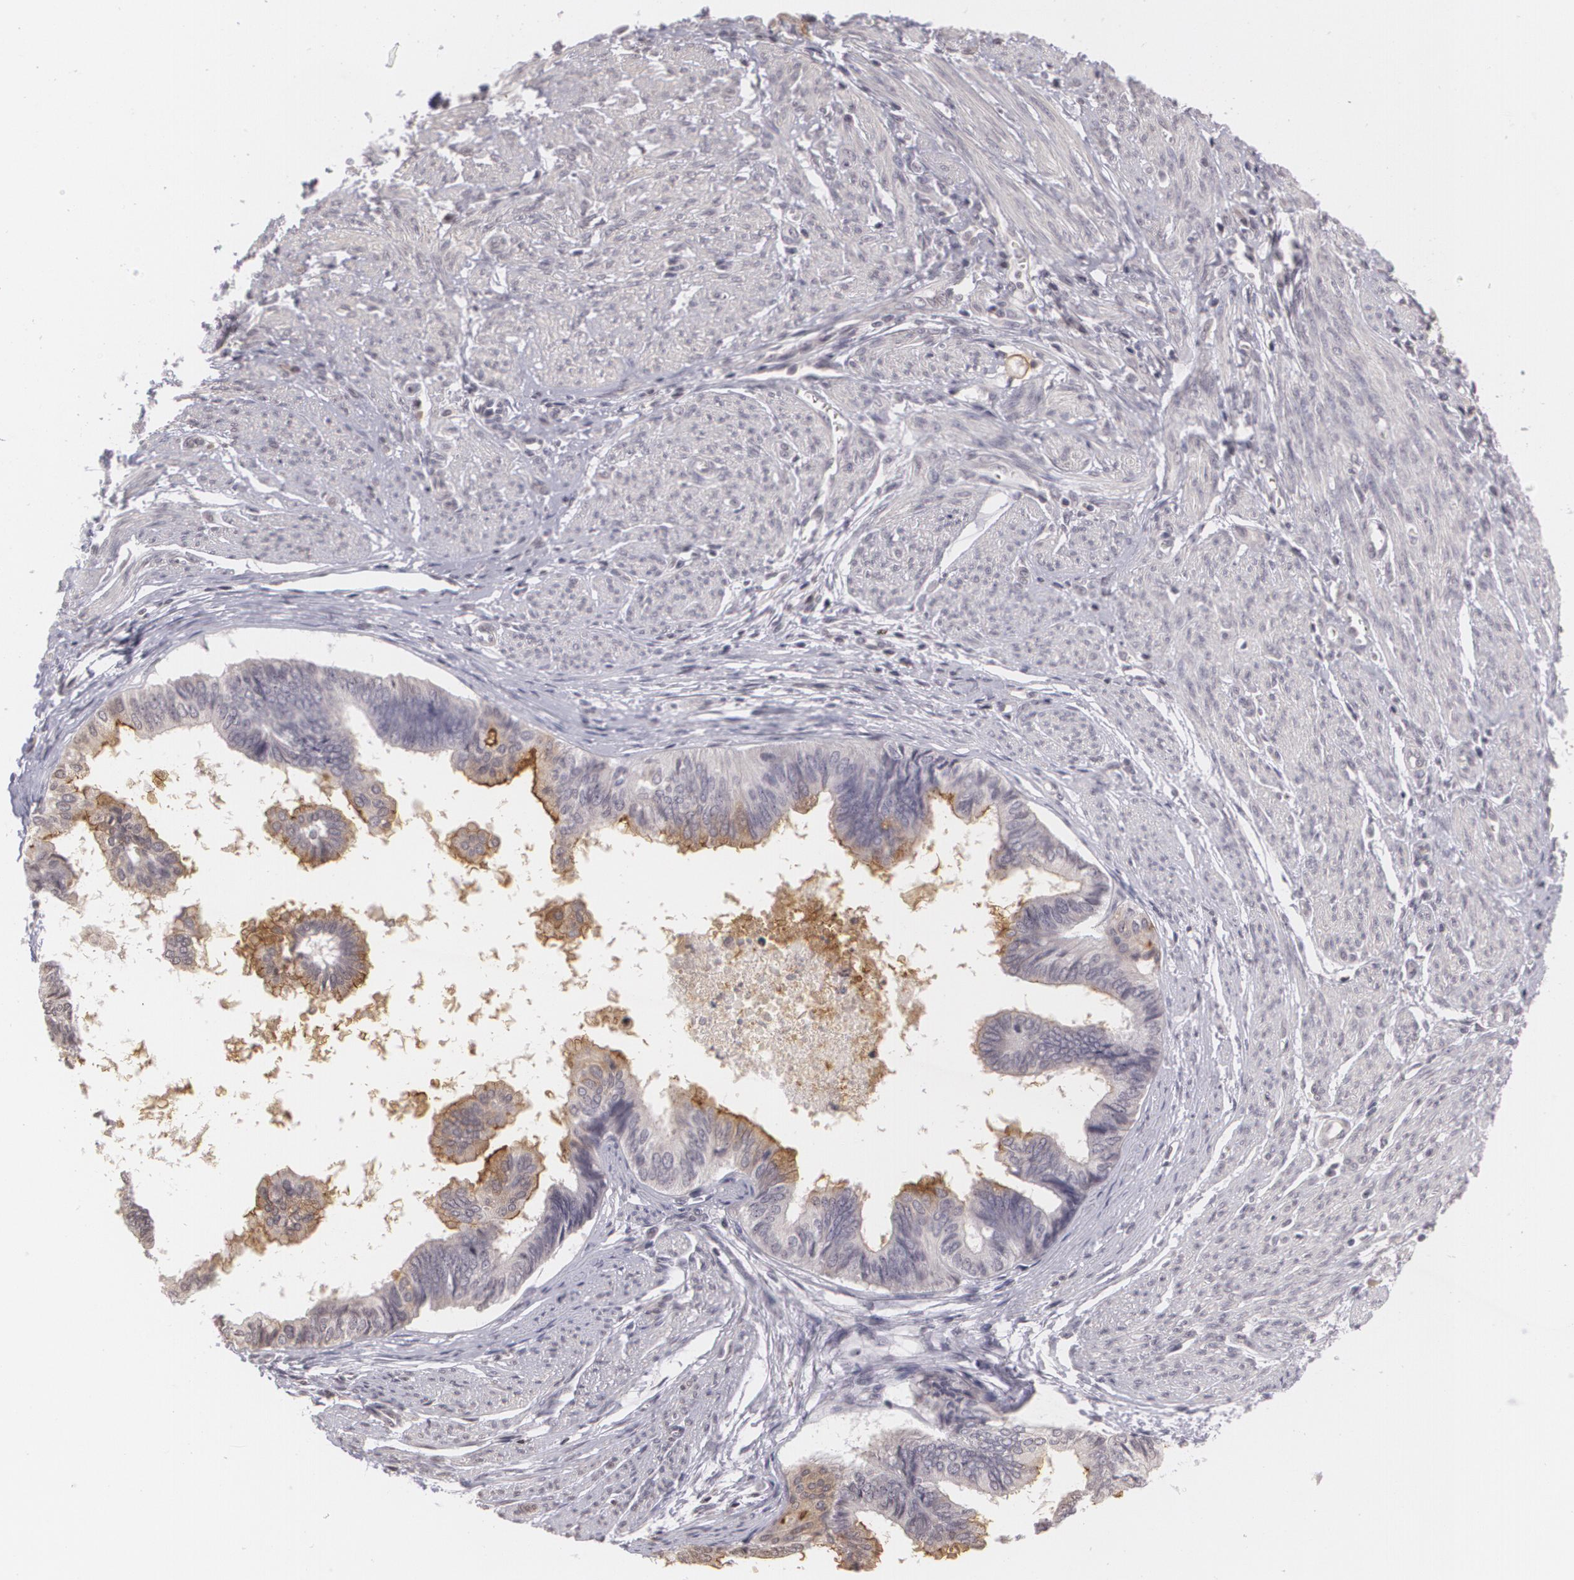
{"staining": {"intensity": "moderate", "quantity": ">75%", "location": "cytoplasmic/membranous"}, "tissue": "endometrial cancer", "cell_type": "Tumor cells", "image_type": "cancer", "snomed": [{"axis": "morphology", "description": "Adenocarcinoma, NOS"}, {"axis": "topography", "description": "Endometrium"}], "caption": "Immunohistochemical staining of human endometrial cancer (adenocarcinoma) exhibits medium levels of moderate cytoplasmic/membranous positivity in approximately >75% of tumor cells.", "gene": "MUC1", "patient": {"sex": "female", "age": 75}}